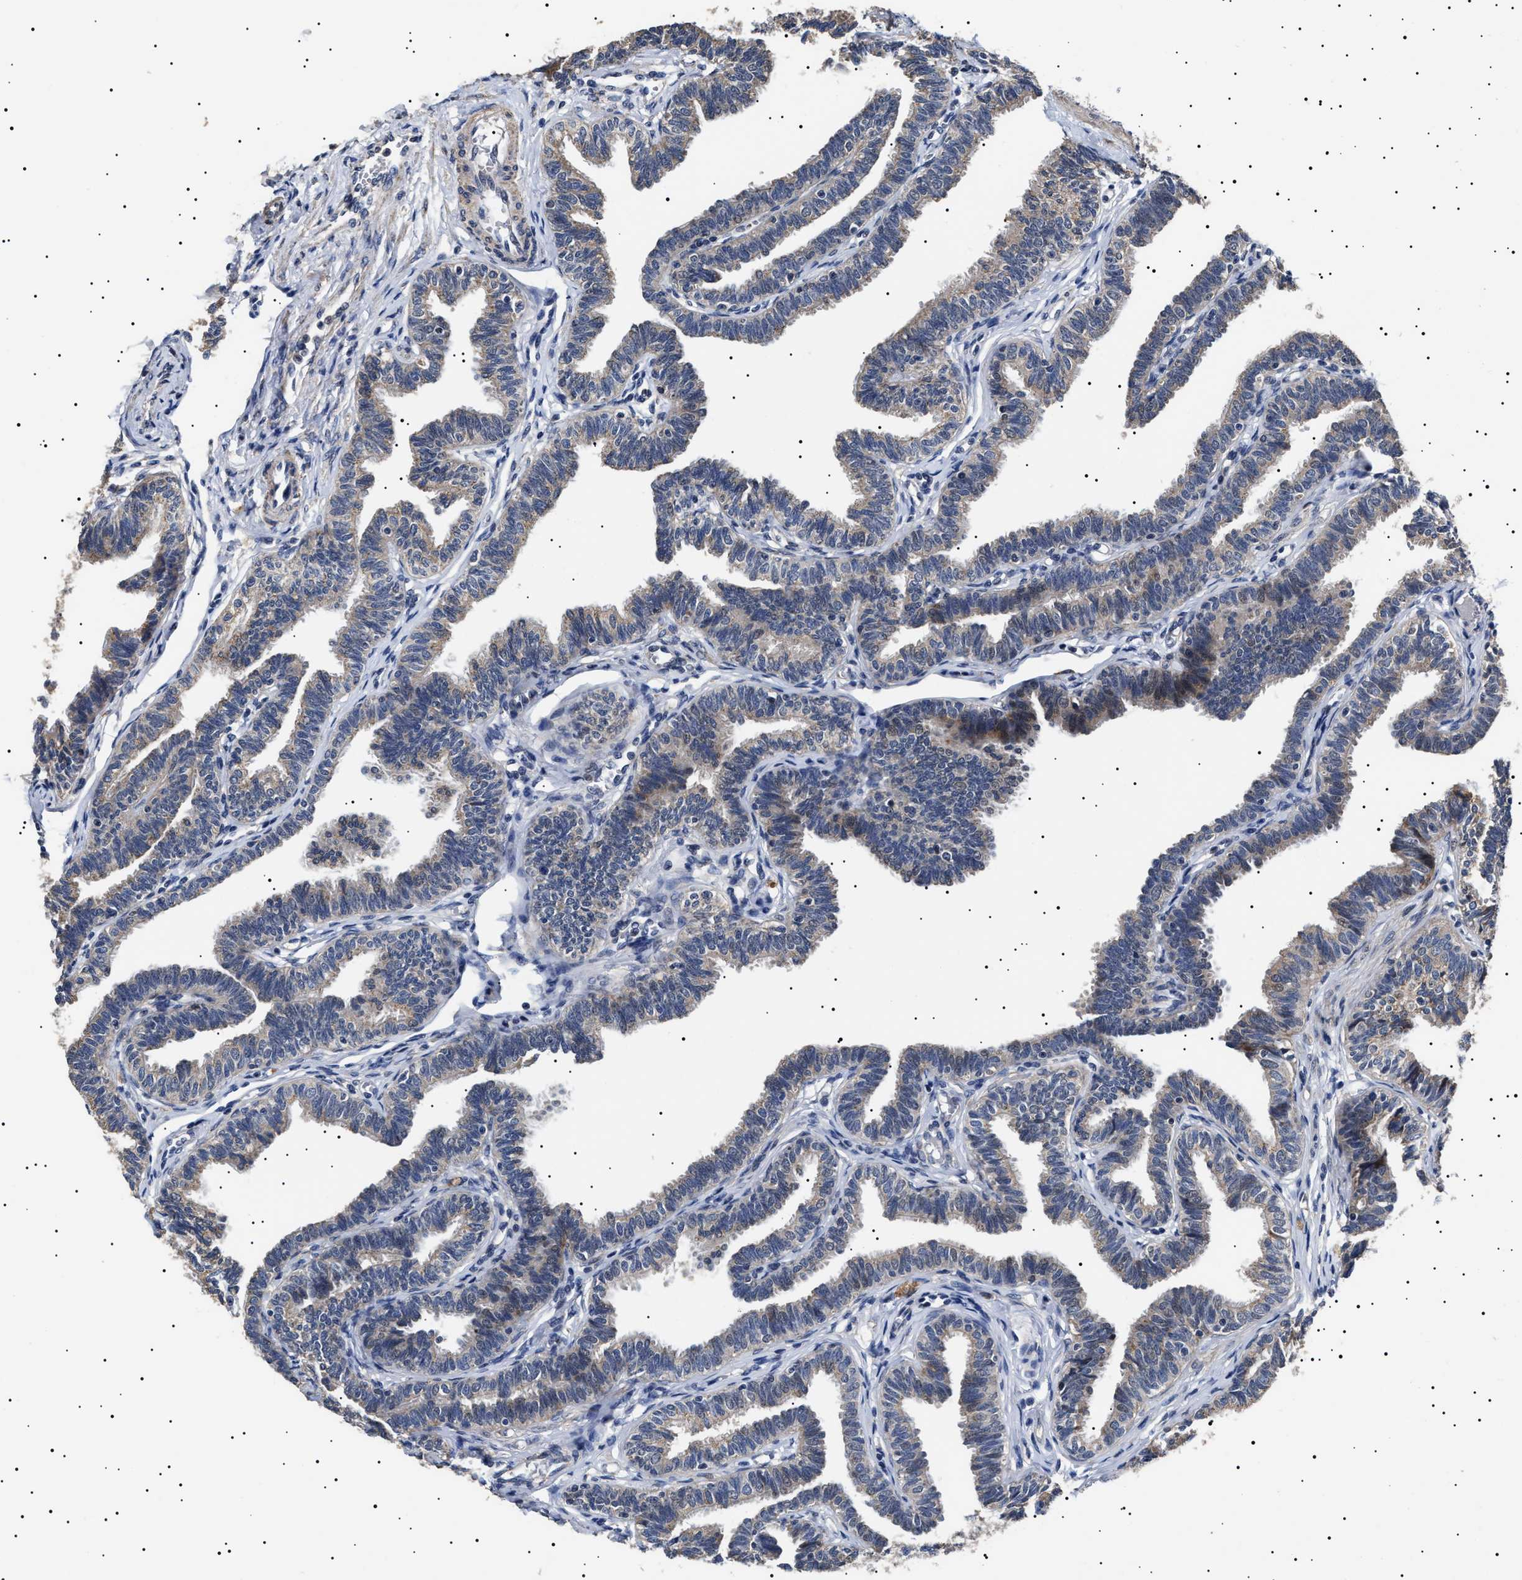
{"staining": {"intensity": "weak", "quantity": ">75%", "location": "cytoplasmic/membranous"}, "tissue": "fallopian tube", "cell_type": "Glandular cells", "image_type": "normal", "snomed": [{"axis": "morphology", "description": "Normal tissue, NOS"}, {"axis": "topography", "description": "Fallopian tube"}, {"axis": "topography", "description": "Ovary"}], "caption": "High-magnification brightfield microscopy of benign fallopian tube stained with DAB (brown) and counterstained with hematoxylin (blue). glandular cells exhibit weak cytoplasmic/membranous expression is identified in about>75% of cells. The protein of interest is stained brown, and the nuclei are stained in blue (DAB (3,3'-diaminobenzidine) IHC with brightfield microscopy, high magnification).", "gene": "RAB34", "patient": {"sex": "female", "age": 23}}